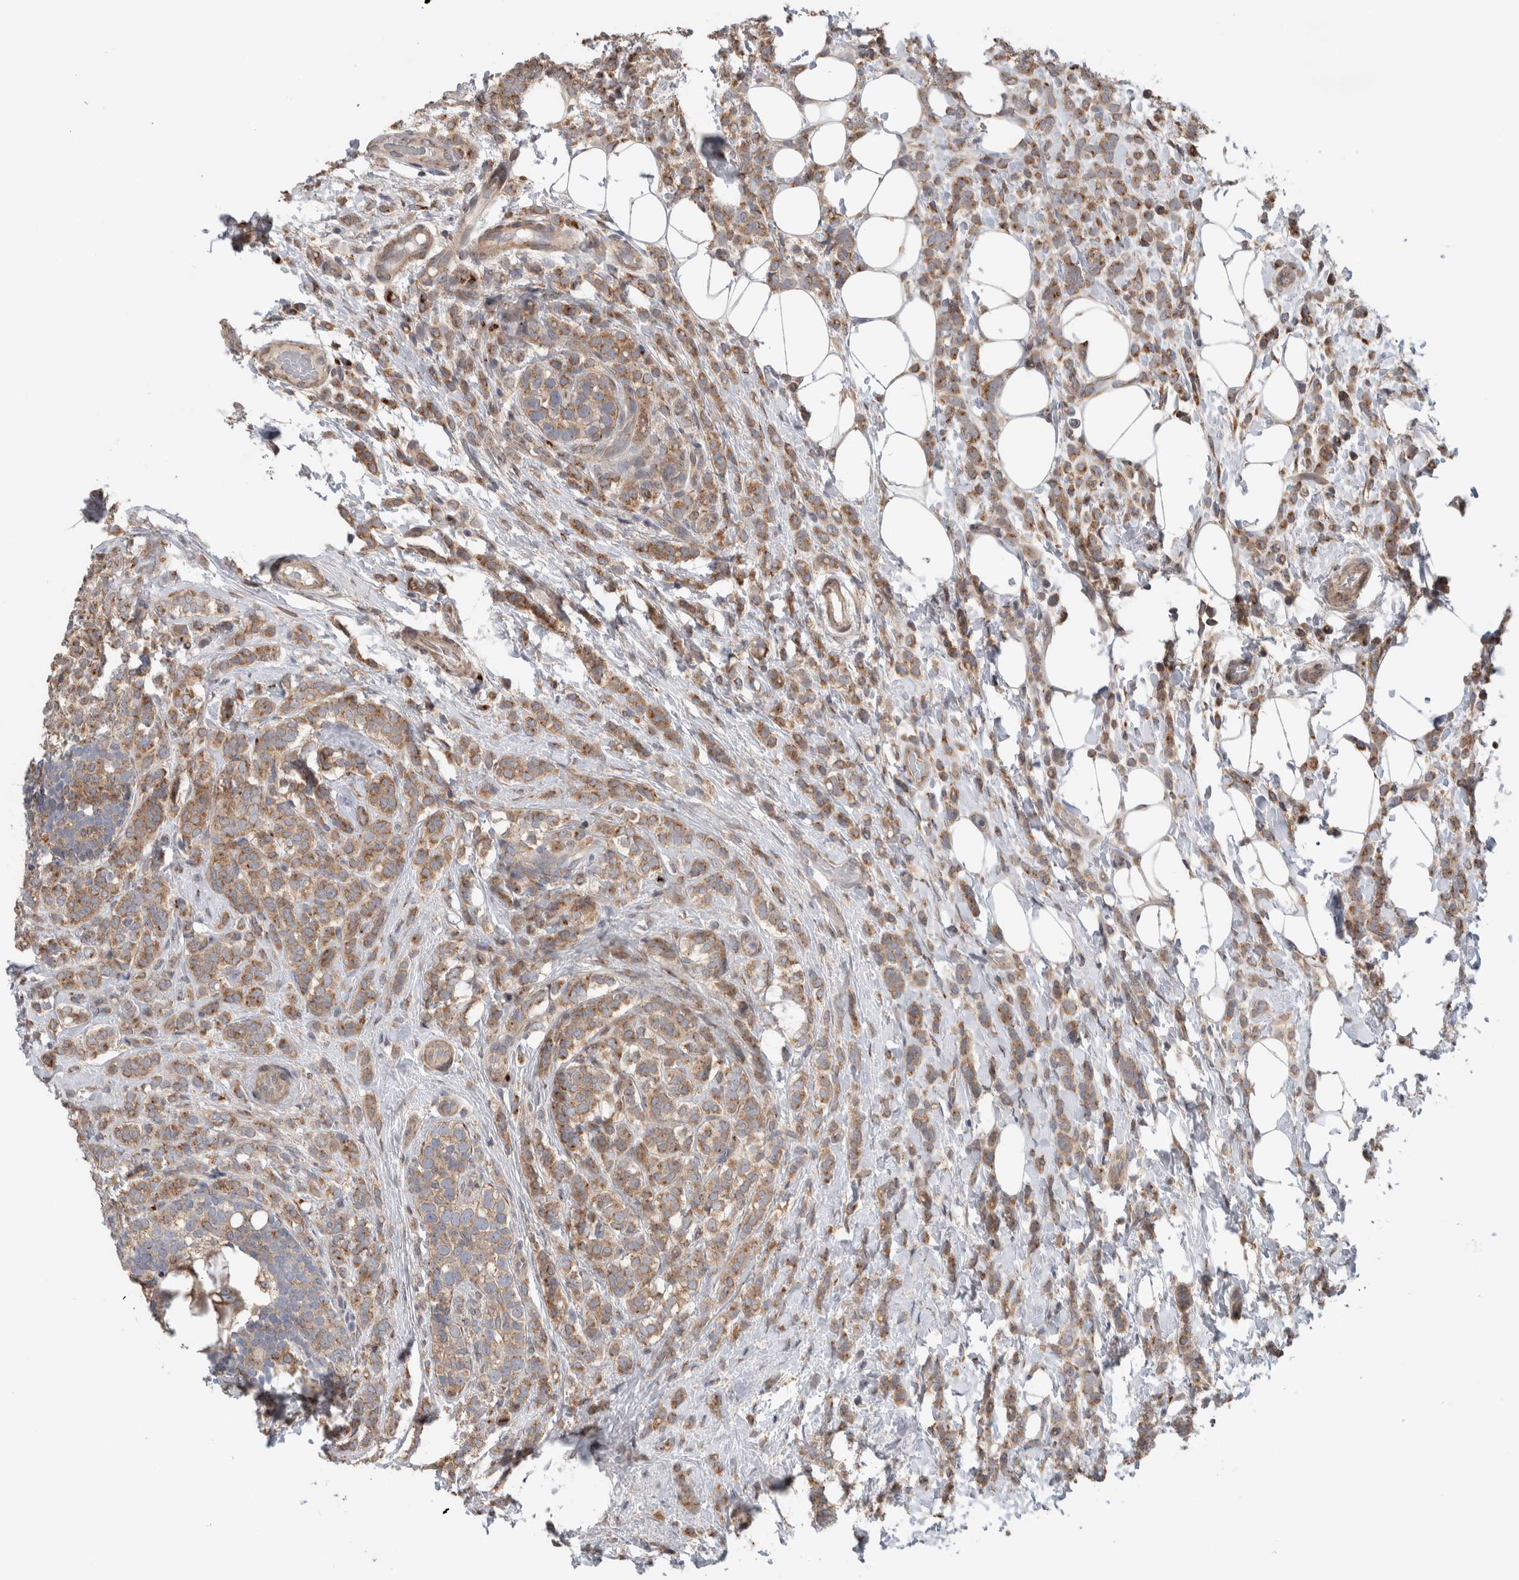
{"staining": {"intensity": "moderate", "quantity": ">75%", "location": "cytoplasmic/membranous"}, "tissue": "breast cancer", "cell_type": "Tumor cells", "image_type": "cancer", "snomed": [{"axis": "morphology", "description": "Lobular carcinoma"}, {"axis": "topography", "description": "Breast"}], "caption": "This is an image of immunohistochemistry staining of breast cancer (lobular carcinoma), which shows moderate positivity in the cytoplasmic/membranous of tumor cells.", "gene": "TRIM5", "patient": {"sex": "female", "age": 50}}